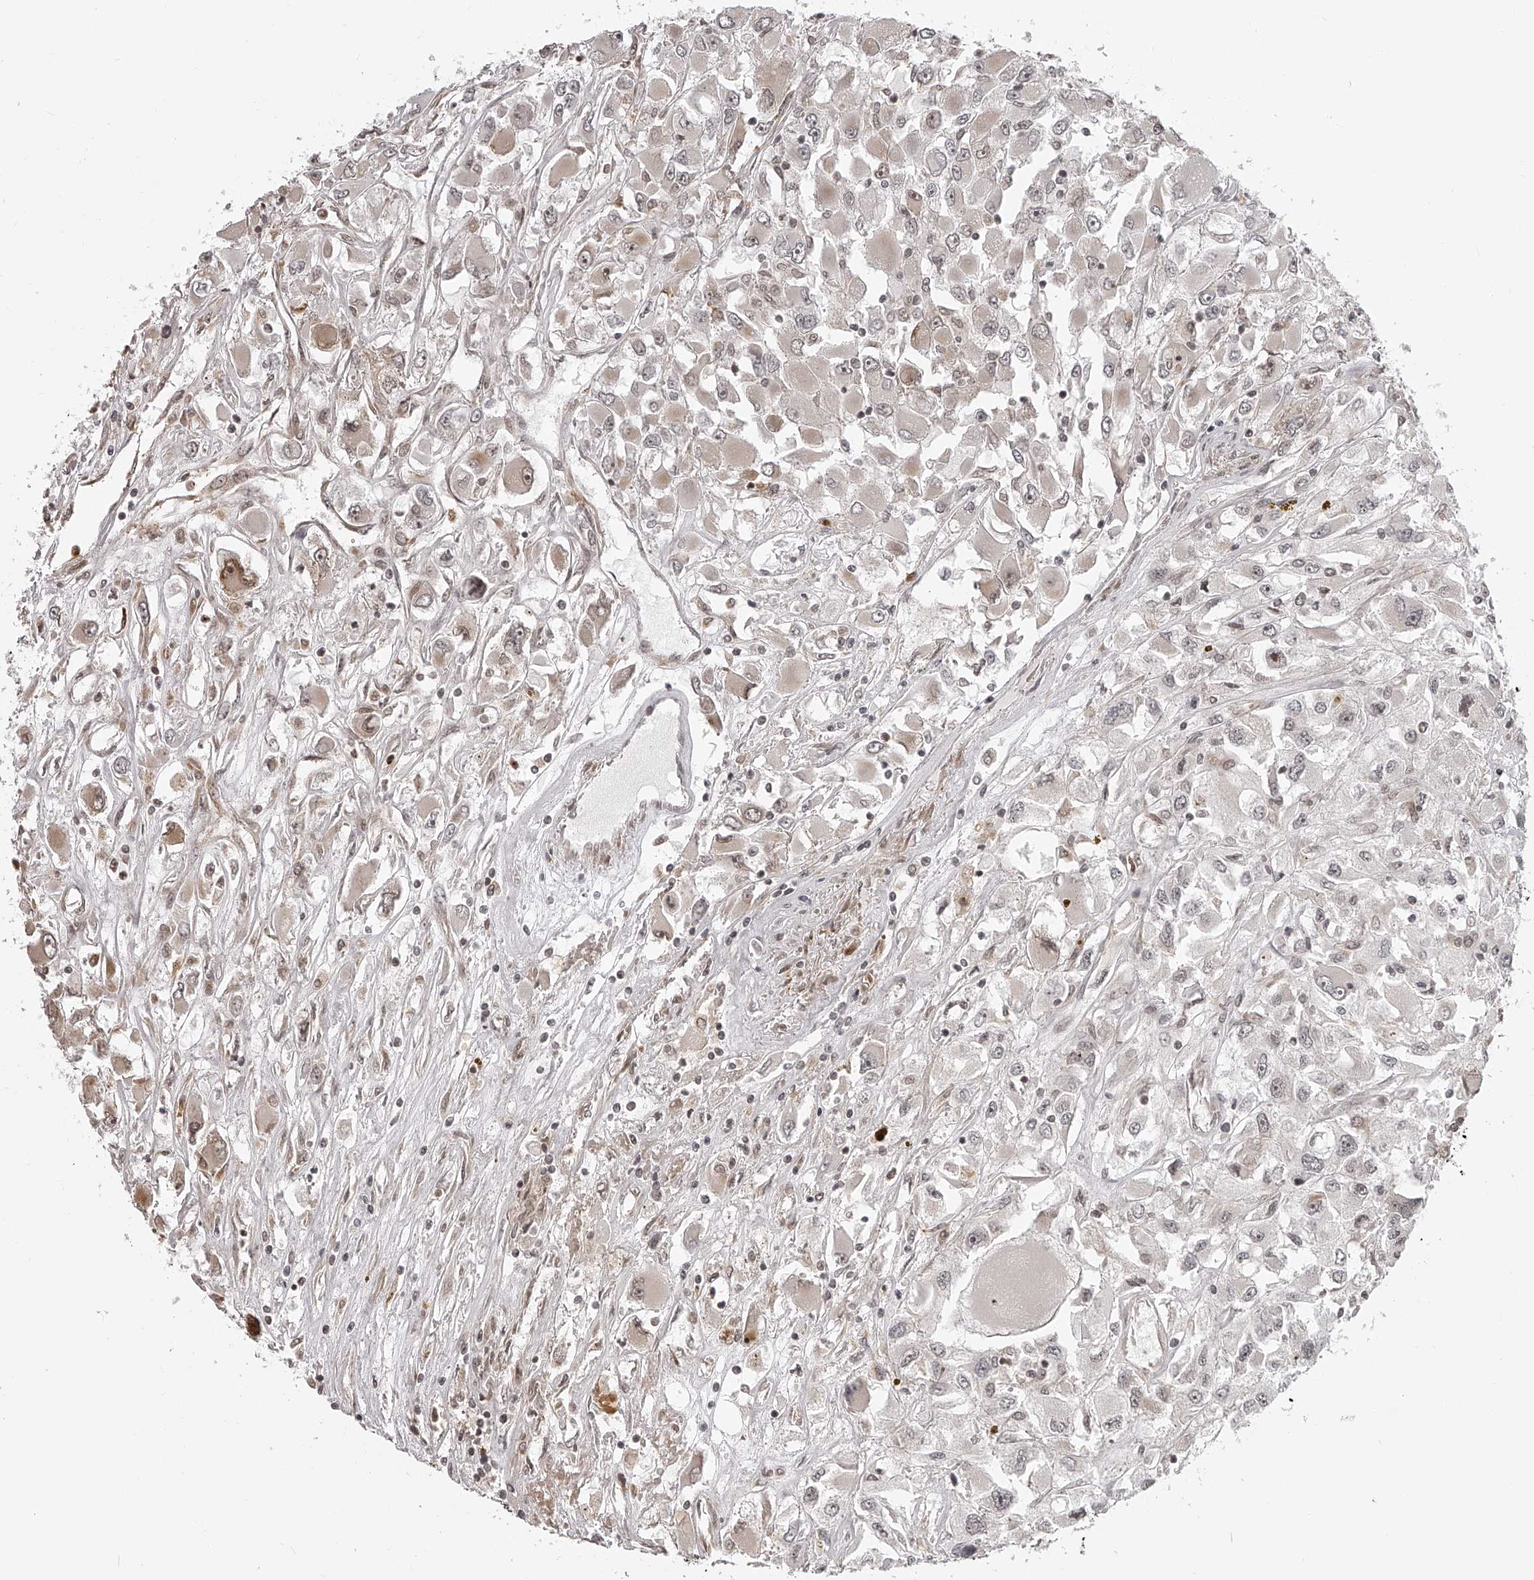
{"staining": {"intensity": "weak", "quantity": "<25%", "location": "cytoplasmic/membranous"}, "tissue": "renal cancer", "cell_type": "Tumor cells", "image_type": "cancer", "snomed": [{"axis": "morphology", "description": "Adenocarcinoma, NOS"}, {"axis": "topography", "description": "Kidney"}], "caption": "Immunohistochemistry (IHC) micrograph of neoplastic tissue: human renal cancer (adenocarcinoma) stained with DAB (3,3'-diaminobenzidine) displays no significant protein positivity in tumor cells.", "gene": "ODF2L", "patient": {"sex": "female", "age": 52}}